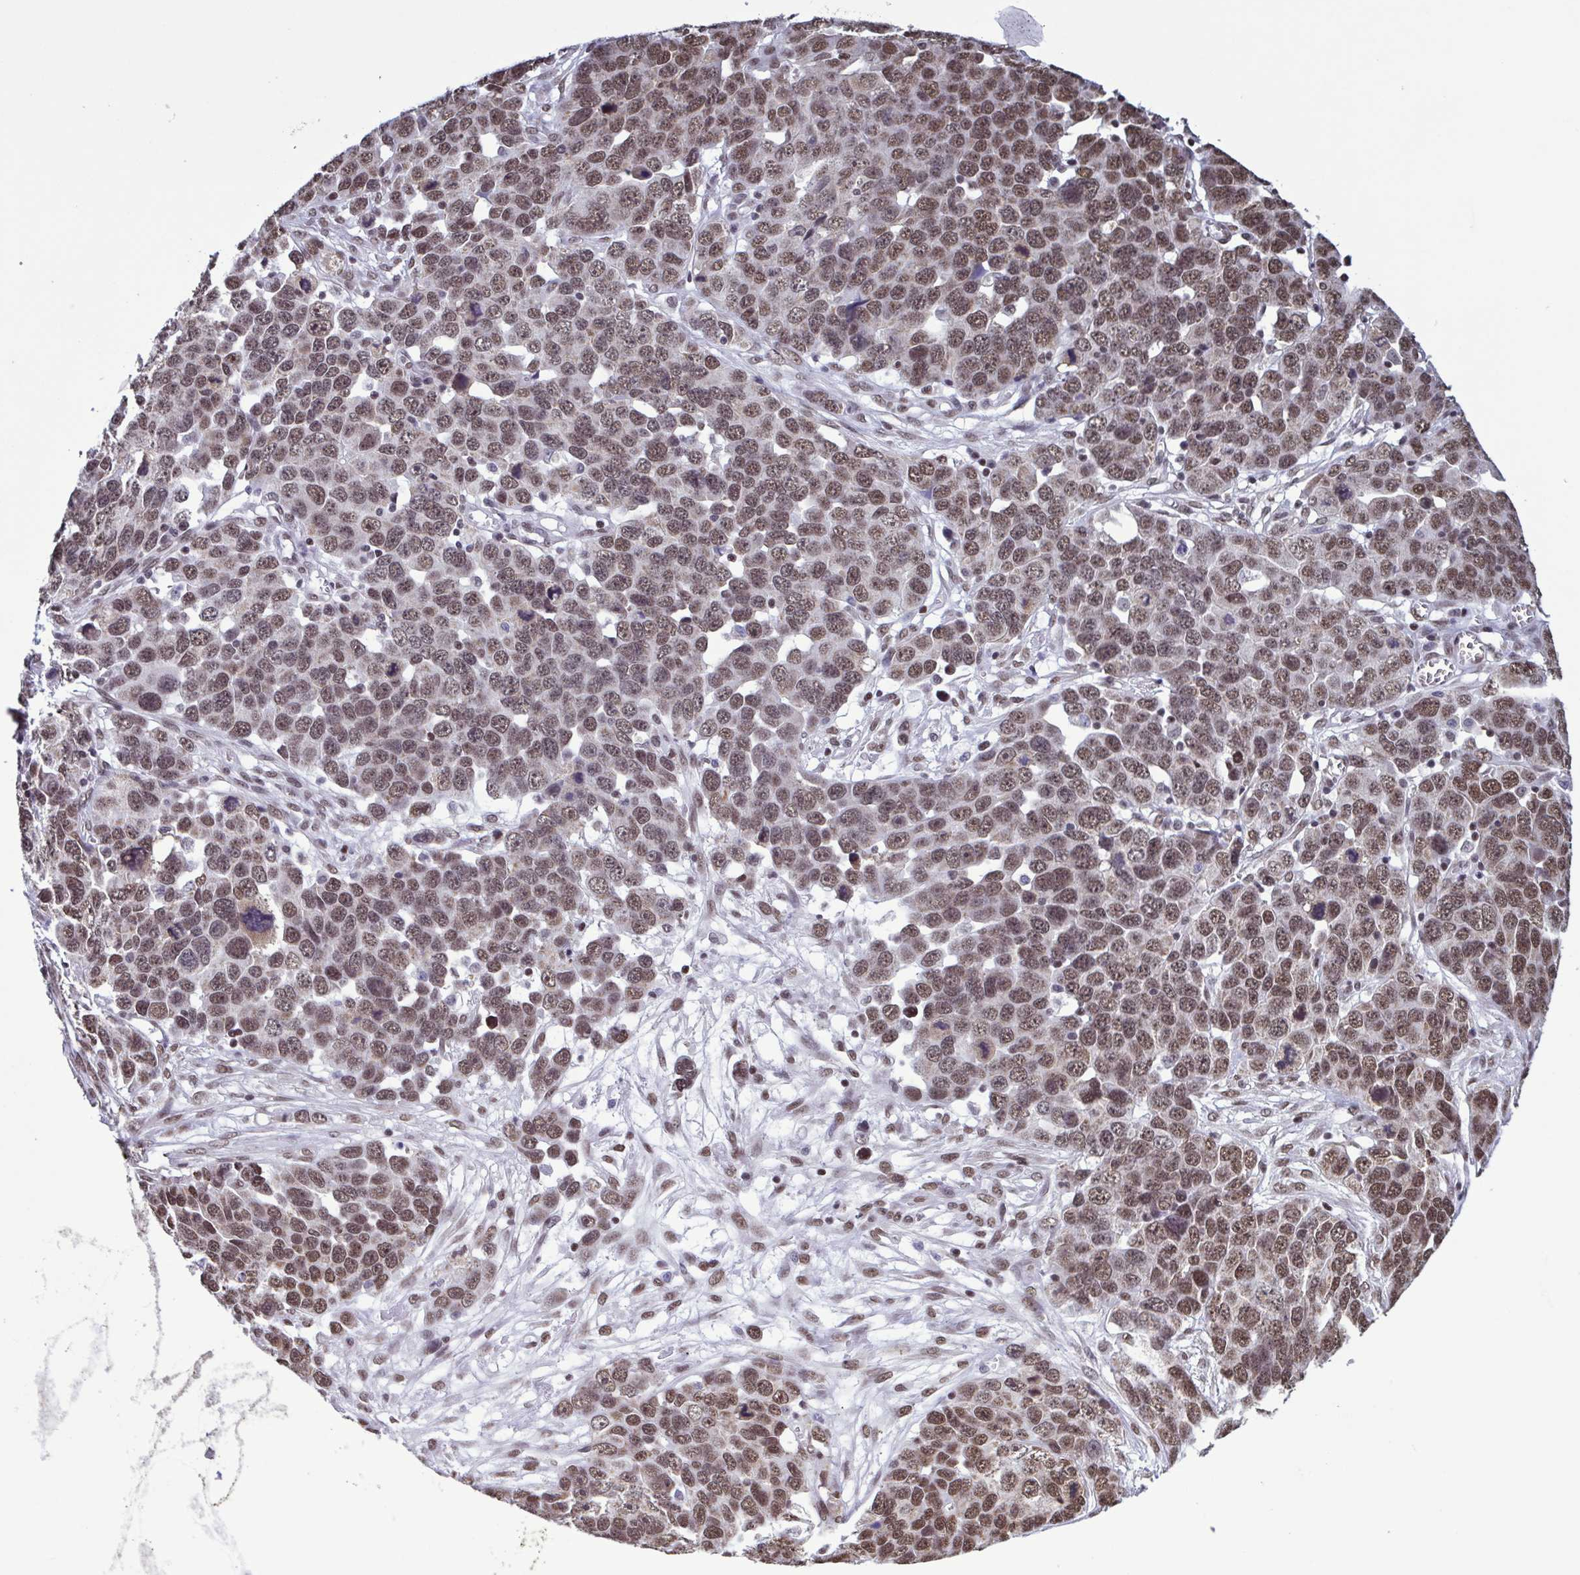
{"staining": {"intensity": "moderate", "quantity": ">75%", "location": "nuclear"}, "tissue": "ovarian cancer", "cell_type": "Tumor cells", "image_type": "cancer", "snomed": [{"axis": "morphology", "description": "Cystadenocarcinoma, serous, NOS"}, {"axis": "topography", "description": "Ovary"}], "caption": "DAB (3,3'-diaminobenzidine) immunohistochemical staining of human ovarian cancer shows moderate nuclear protein staining in approximately >75% of tumor cells.", "gene": "TIMM21", "patient": {"sex": "female", "age": 76}}